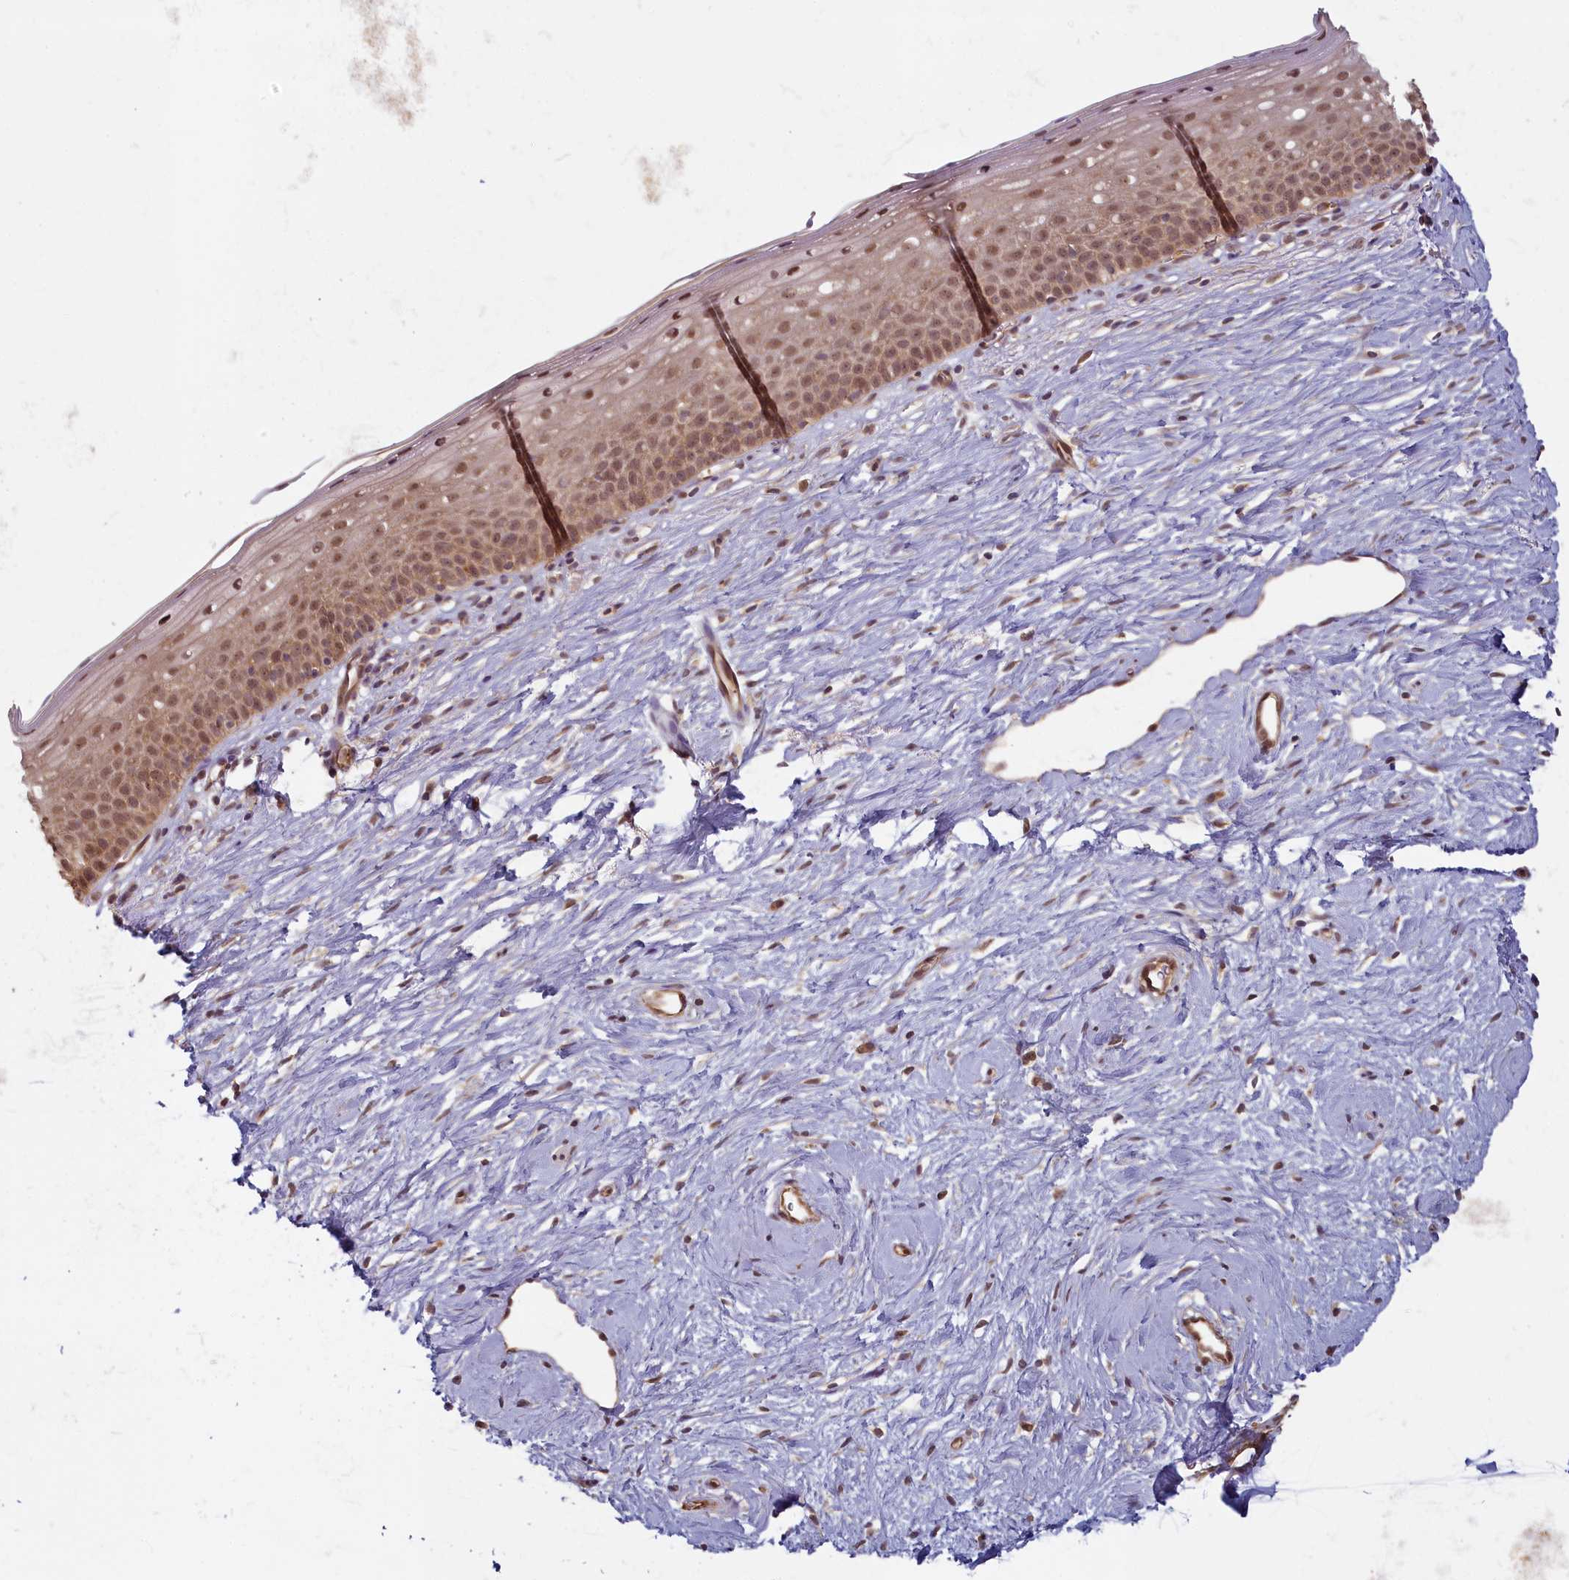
{"staining": {"intensity": "moderate", "quantity": ">75%", "location": "cytoplasmic/membranous,nuclear"}, "tissue": "cervix", "cell_type": "Glandular cells", "image_type": "normal", "snomed": [{"axis": "morphology", "description": "Normal tissue, NOS"}, {"axis": "topography", "description": "Cervix"}], "caption": "About >75% of glandular cells in unremarkable human cervix demonstrate moderate cytoplasmic/membranous,nuclear protein expression as visualized by brown immunohistochemical staining.", "gene": "C19orf44", "patient": {"sex": "female", "age": 57}}